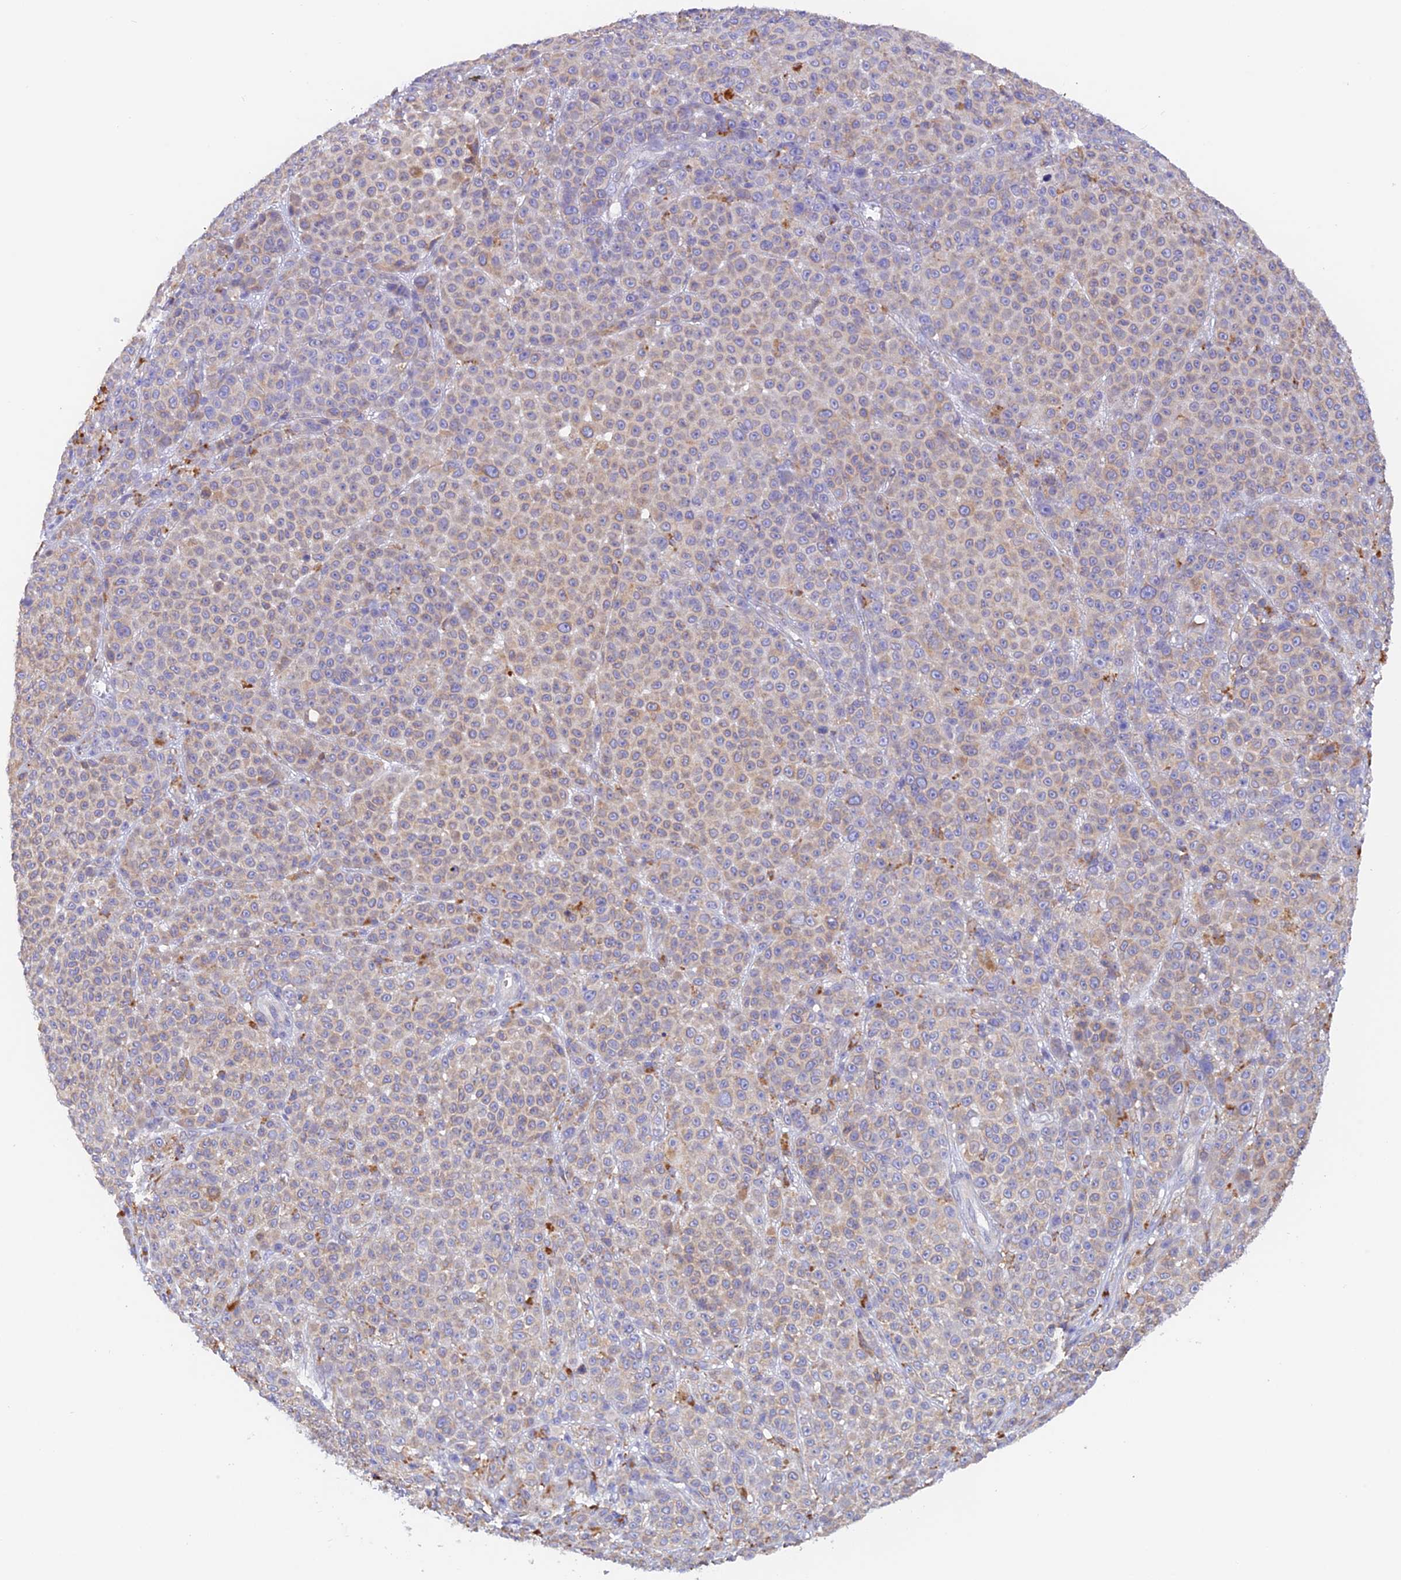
{"staining": {"intensity": "weak", "quantity": "25%-75%", "location": "cytoplasmic/membranous"}, "tissue": "melanoma", "cell_type": "Tumor cells", "image_type": "cancer", "snomed": [{"axis": "morphology", "description": "Malignant melanoma, NOS"}, {"axis": "topography", "description": "Skin"}], "caption": "High-power microscopy captured an immunohistochemistry histopathology image of malignant melanoma, revealing weak cytoplasmic/membranous staining in about 25%-75% of tumor cells.", "gene": "VKORC1", "patient": {"sex": "female", "age": 94}}